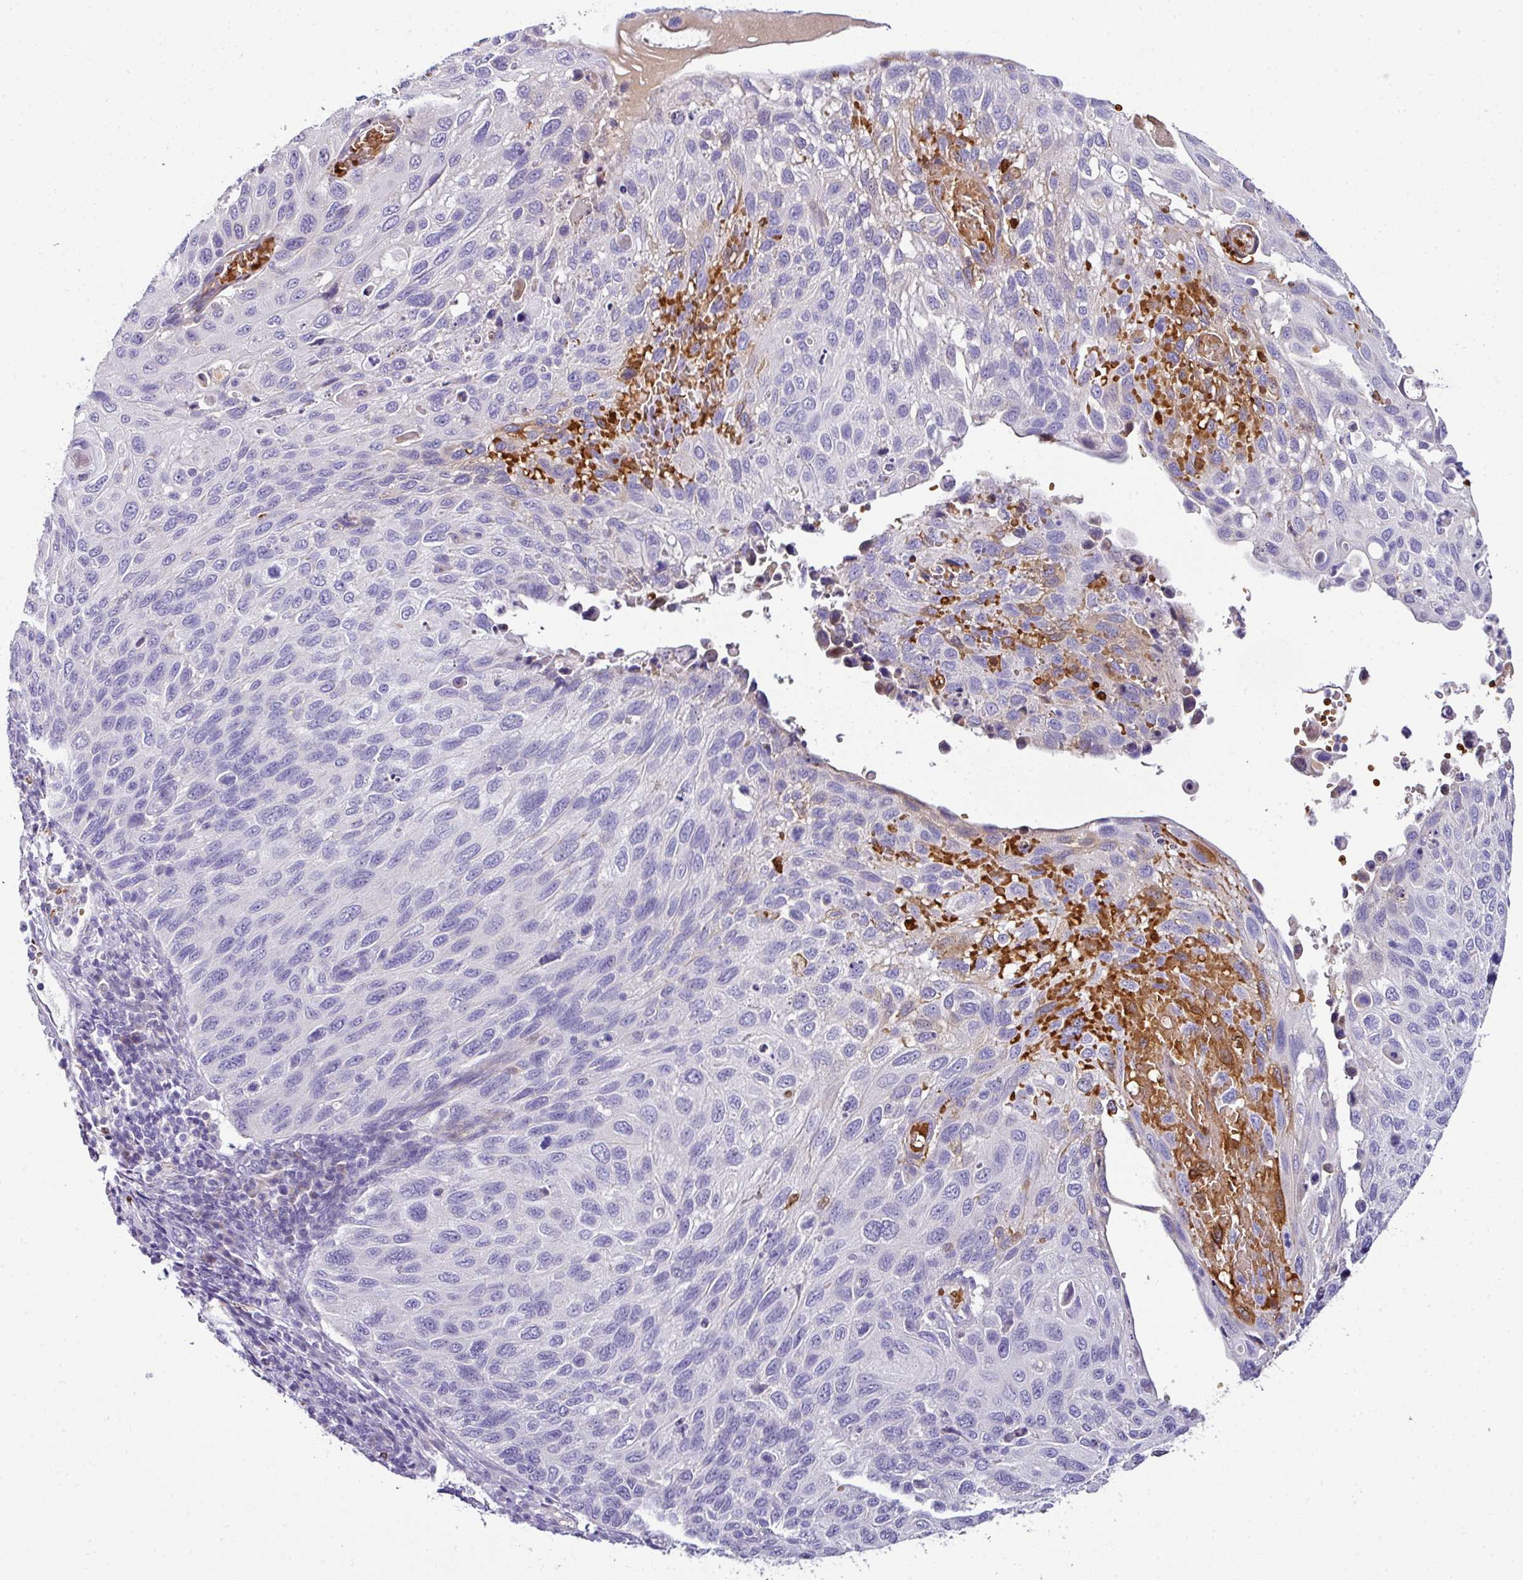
{"staining": {"intensity": "negative", "quantity": "none", "location": "none"}, "tissue": "cervical cancer", "cell_type": "Tumor cells", "image_type": "cancer", "snomed": [{"axis": "morphology", "description": "Squamous cell carcinoma, NOS"}, {"axis": "topography", "description": "Cervix"}], "caption": "There is no significant positivity in tumor cells of cervical cancer (squamous cell carcinoma).", "gene": "NAPSA", "patient": {"sex": "female", "age": 70}}